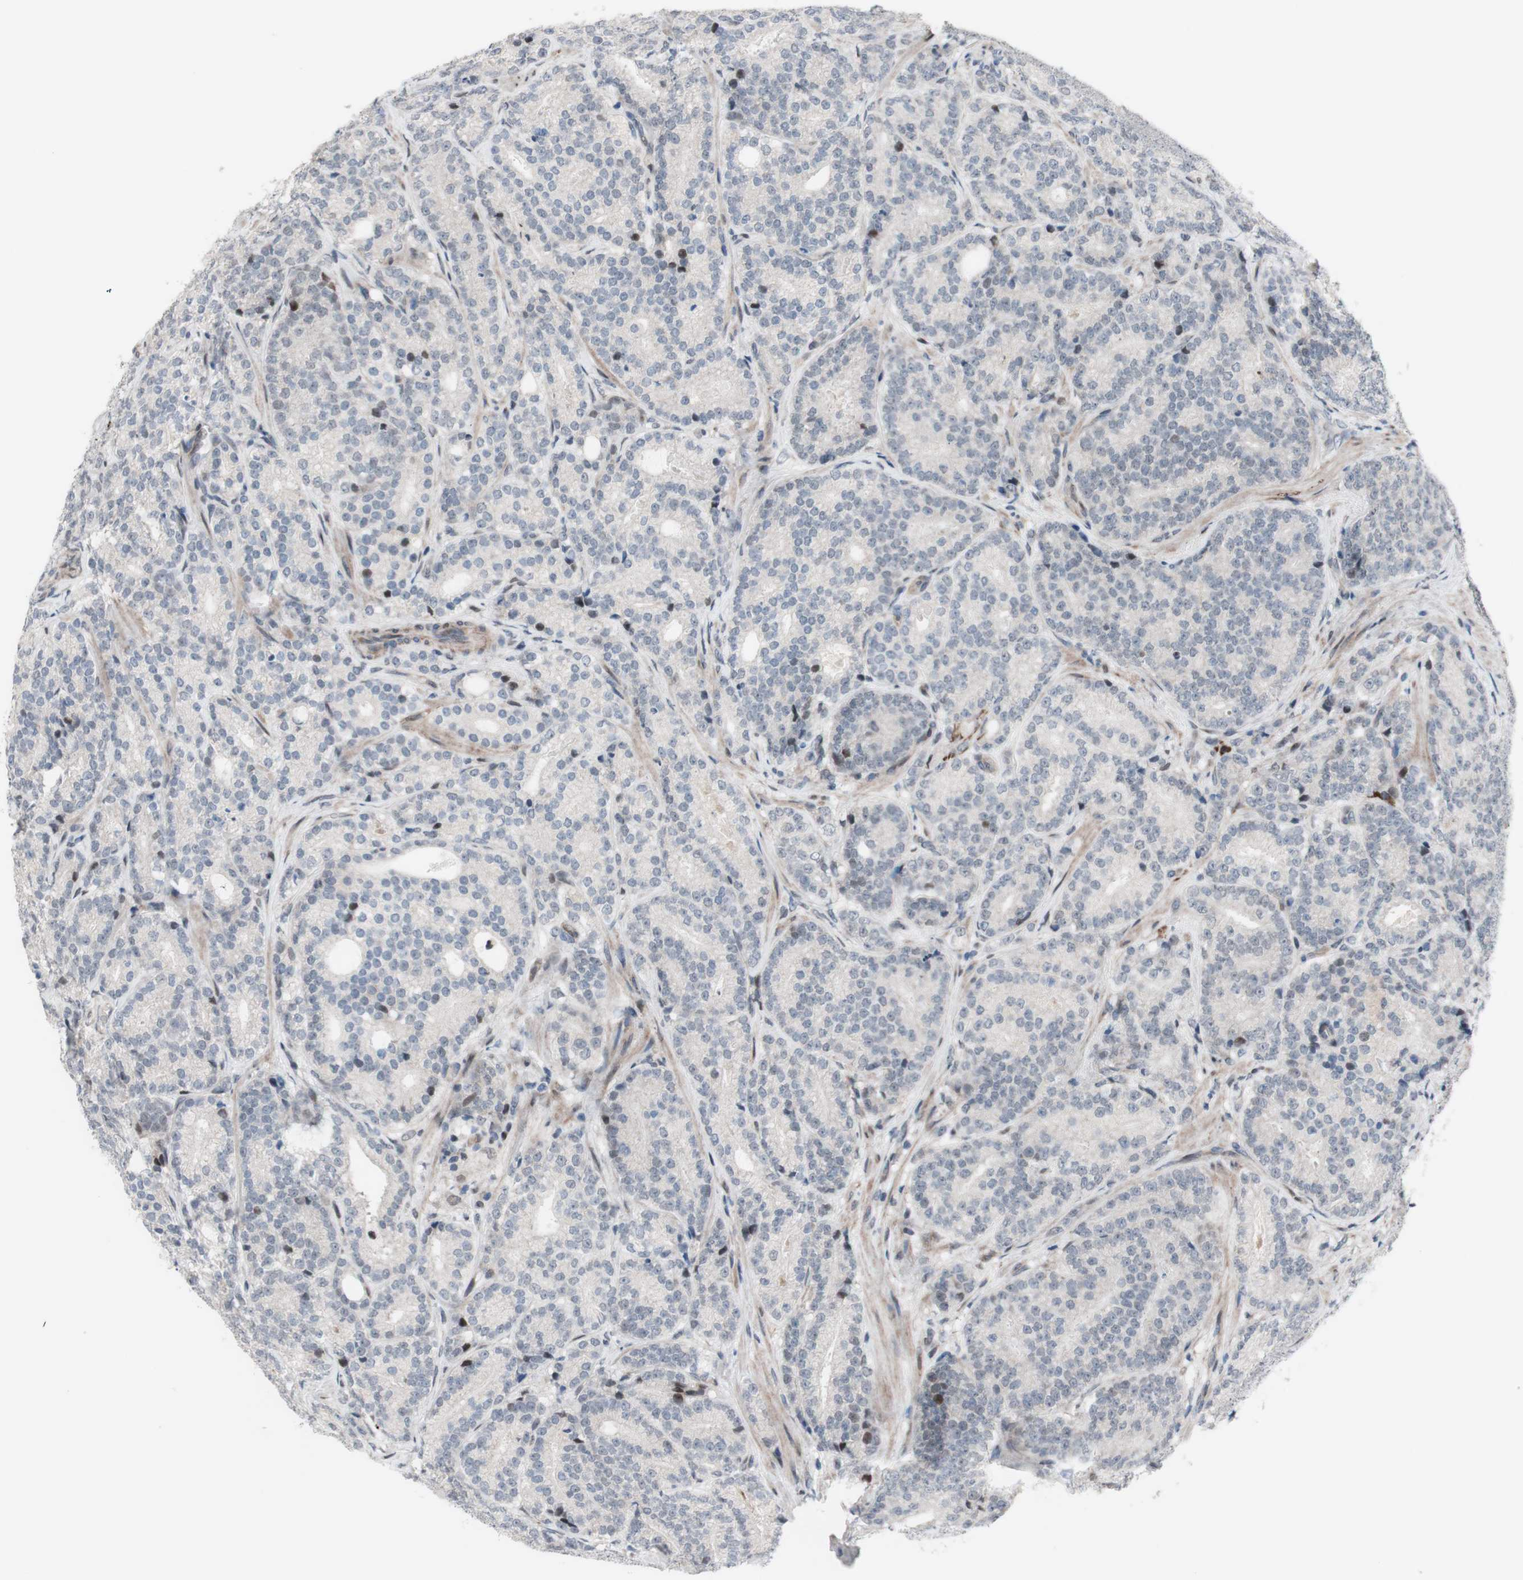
{"staining": {"intensity": "moderate", "quantity": "<25%", "location": "nuclear"}, "tissue": "prostate cancer", "cell_type": "Tumor cells", "image_type": "cancer", "snomed": [{"axis": "morphology", "description": "Adenocarcinoma, High grade"}, {"axis": "topography", "description": "Prostate"}], "caption": "A brown stain labels moderate nuclear staining of a protein in human prostate cancer (high-grade adenocarcinoma) tumor cells.", "gene": "PHTF2", "patient": {"sex": "male", "age": 61}}